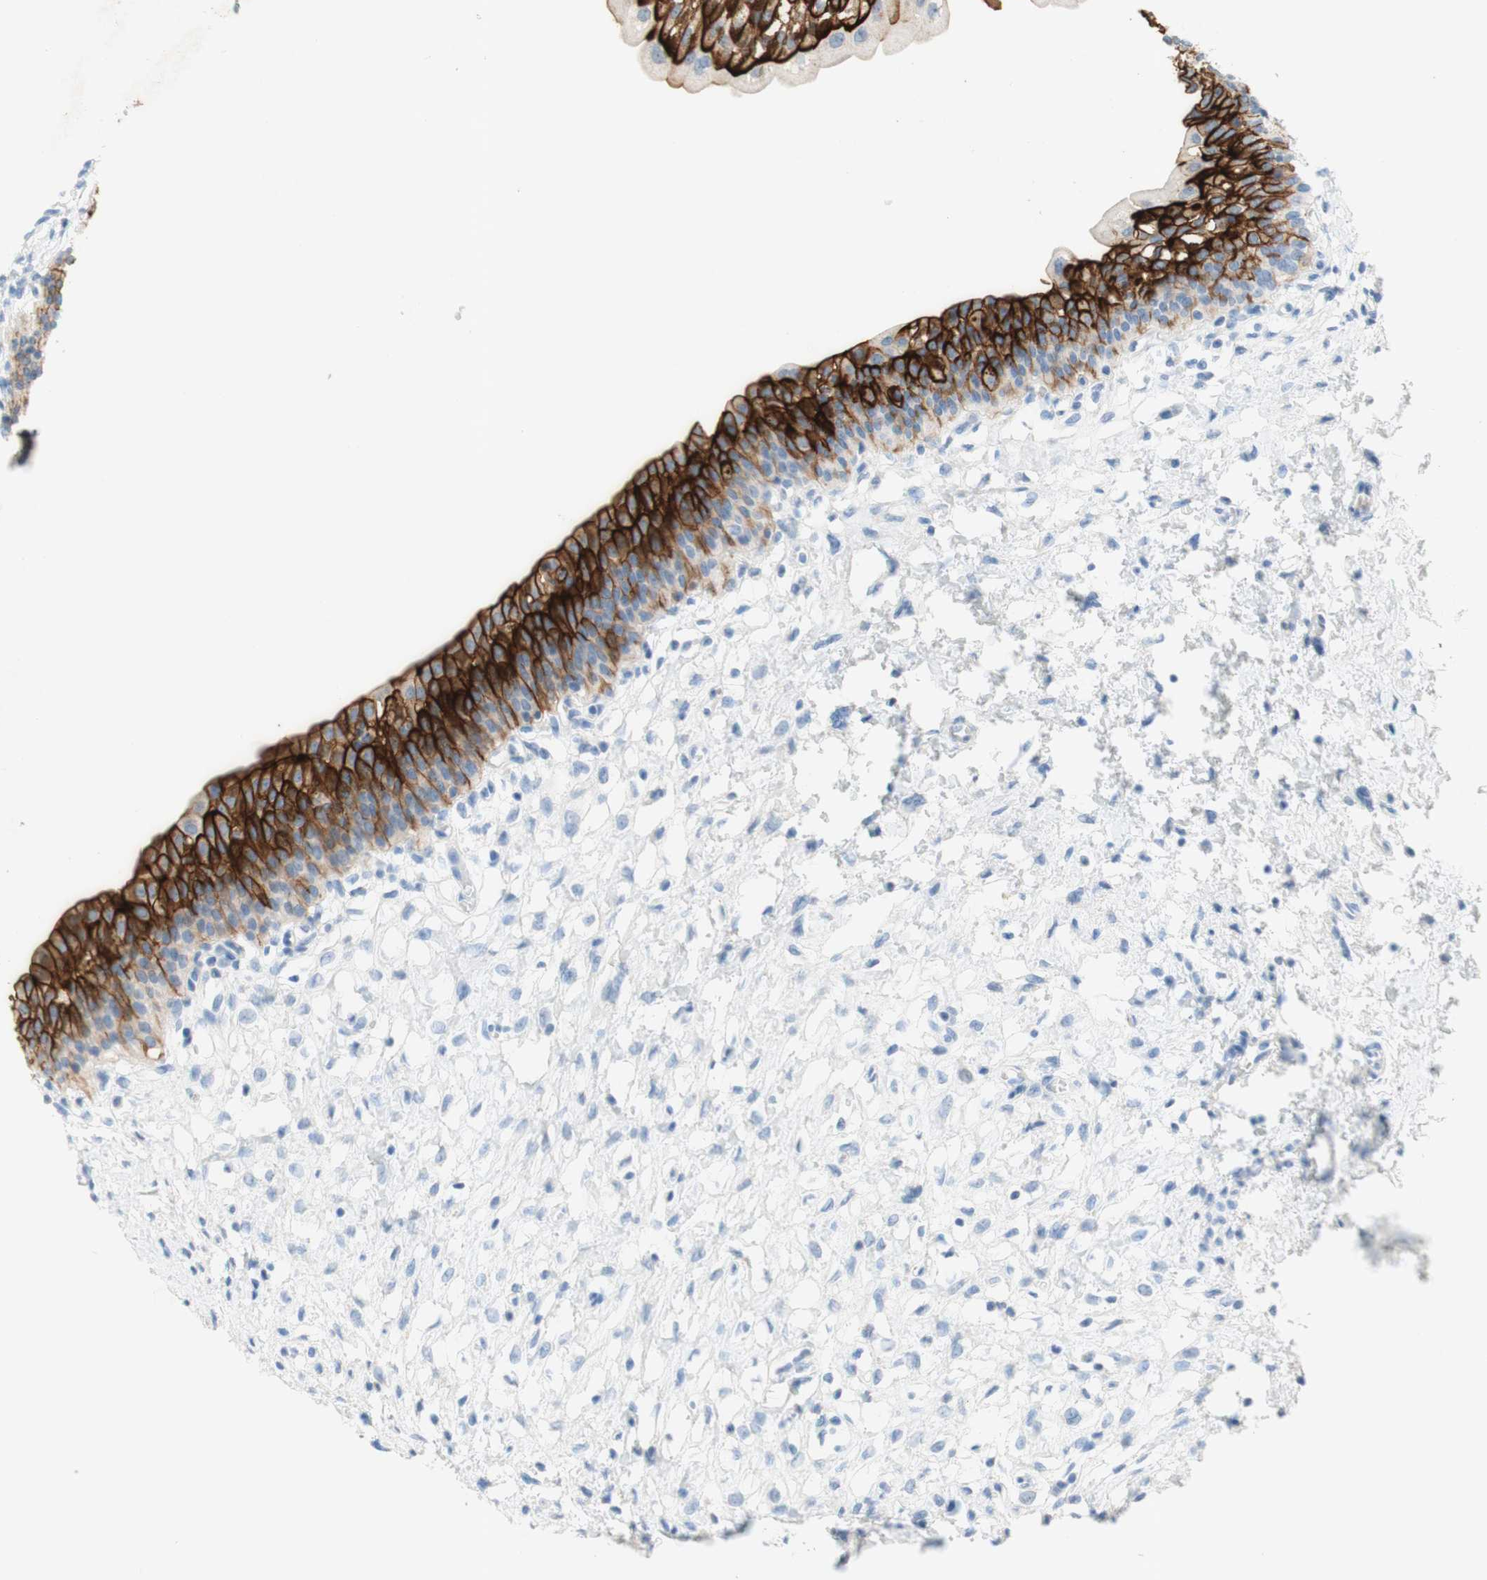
{"staining": {"intensity": "strong", "quantity": "25%-75%", "location": "cytoplasmic/membranous"}, "tissue": "urinary bladder", "cell_type": "Urothelial cells", "image_type": "normal", "snomed": [{"axis": "morphology", "description": "Normal tissue, NOS"}, {"axis": "topography", "description": "Urinary bladder"}], "caption": "An IHC image of unremarkable tissue is shown. Protein staining in brown shows strong cytoplasmic/membranous positivity in urinary bladder within urothelial cells. (Stains: DAB in brown, nuclei in blue, Microscopy: brightfield microscopy at high magnification).", "gene": "POLR2J3", "patient": {"sex": "male", "age": 55}}